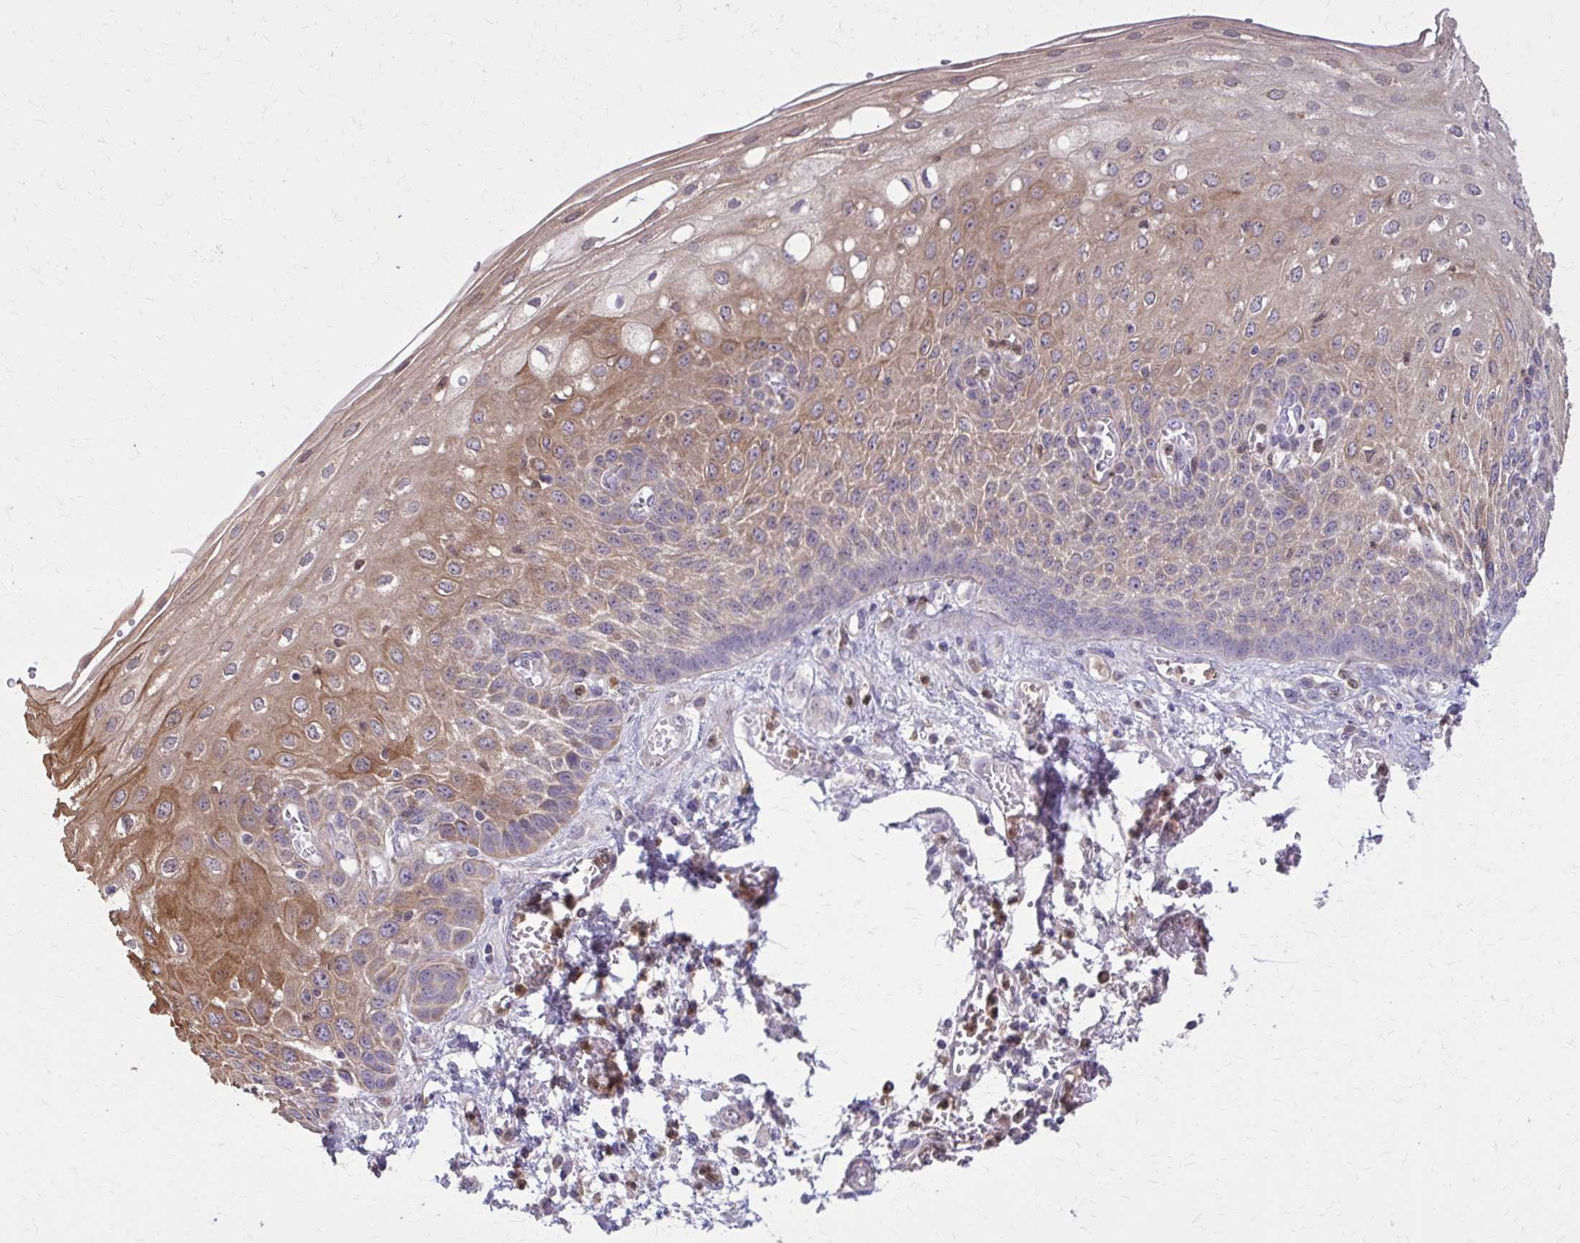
{"staining": {"intensity": "moderate", "quantity": "25%-75%", "location": "cytoplasmic/membranous"}, "tissue": "esophagus", "cell_type": "Squamous epithelial cells", "image_type": "normal", "snomed": [{"axis": "morphology", "description": "Normal tissue, NOS"}, {"axis": "morphology", "description": "Adenocarcinoma, NOS"}, {"axis": "topography", "description": "Esophagus"}], "caption": "IHC micrograph of unremarkable esophagus: esophagus stained using IHC demonstrates medium levels of moderate protein expression localized specifically in the cytoplasmic/membranous of squamous epithelial cells, appearing as a cytoplasmic/membranous brown color.", "gene": "NRBF2", "patient": {"sex": "male", "age": 81}}